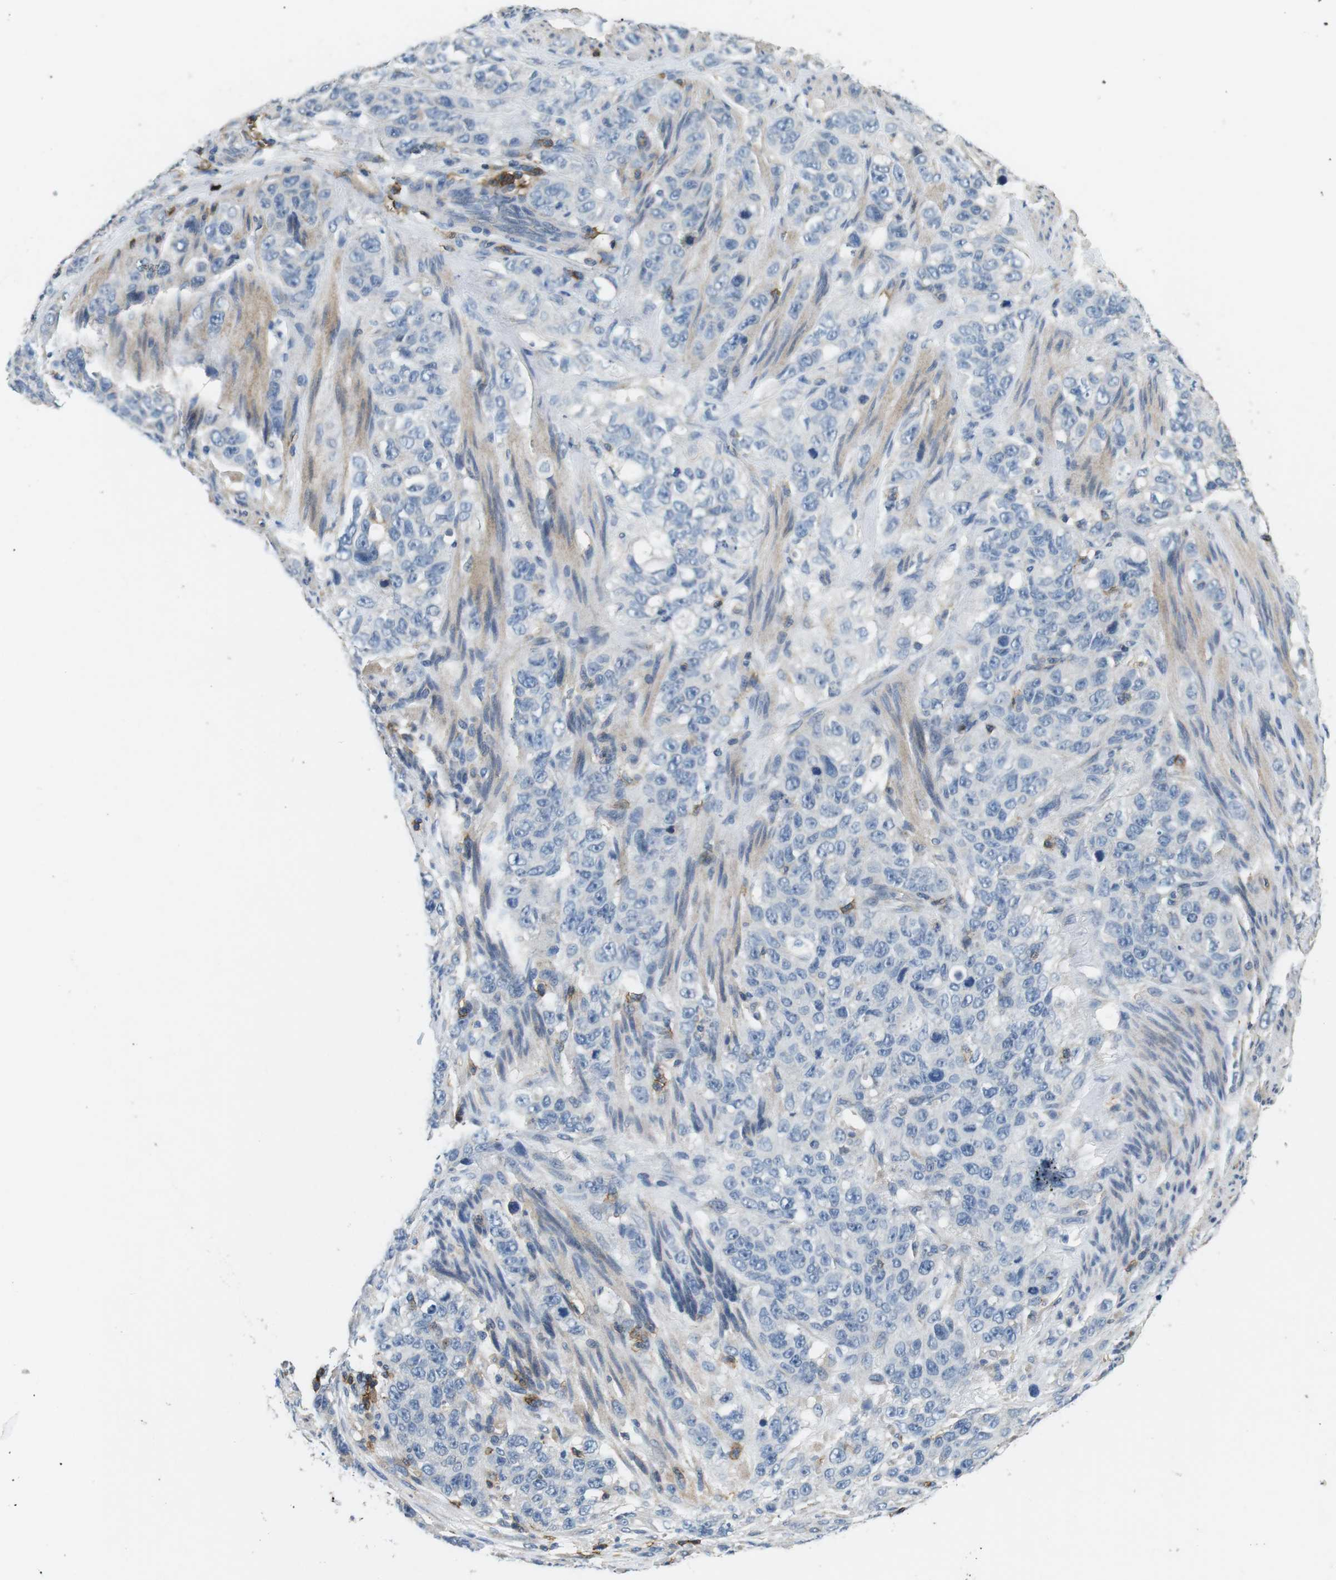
{"staining": {"intensity": "negative", "quantity": "none", "location": "none"}, "tissue": "stomach cancer", "cell_type": "Tumor cells", "image_type": "cancer", "snomed": [{"axis": "morphology", "description": "Adenocarcinoma, NOS"}, {"axis": "topography", "description": "Stomach"}], "caption": "DAB immunohistochemical staining of adenocarcinoma (stomach) reveals no significant staining in tumor cells.", "gene": "CD6", "patient": {"sex": "male", "age": 48}}